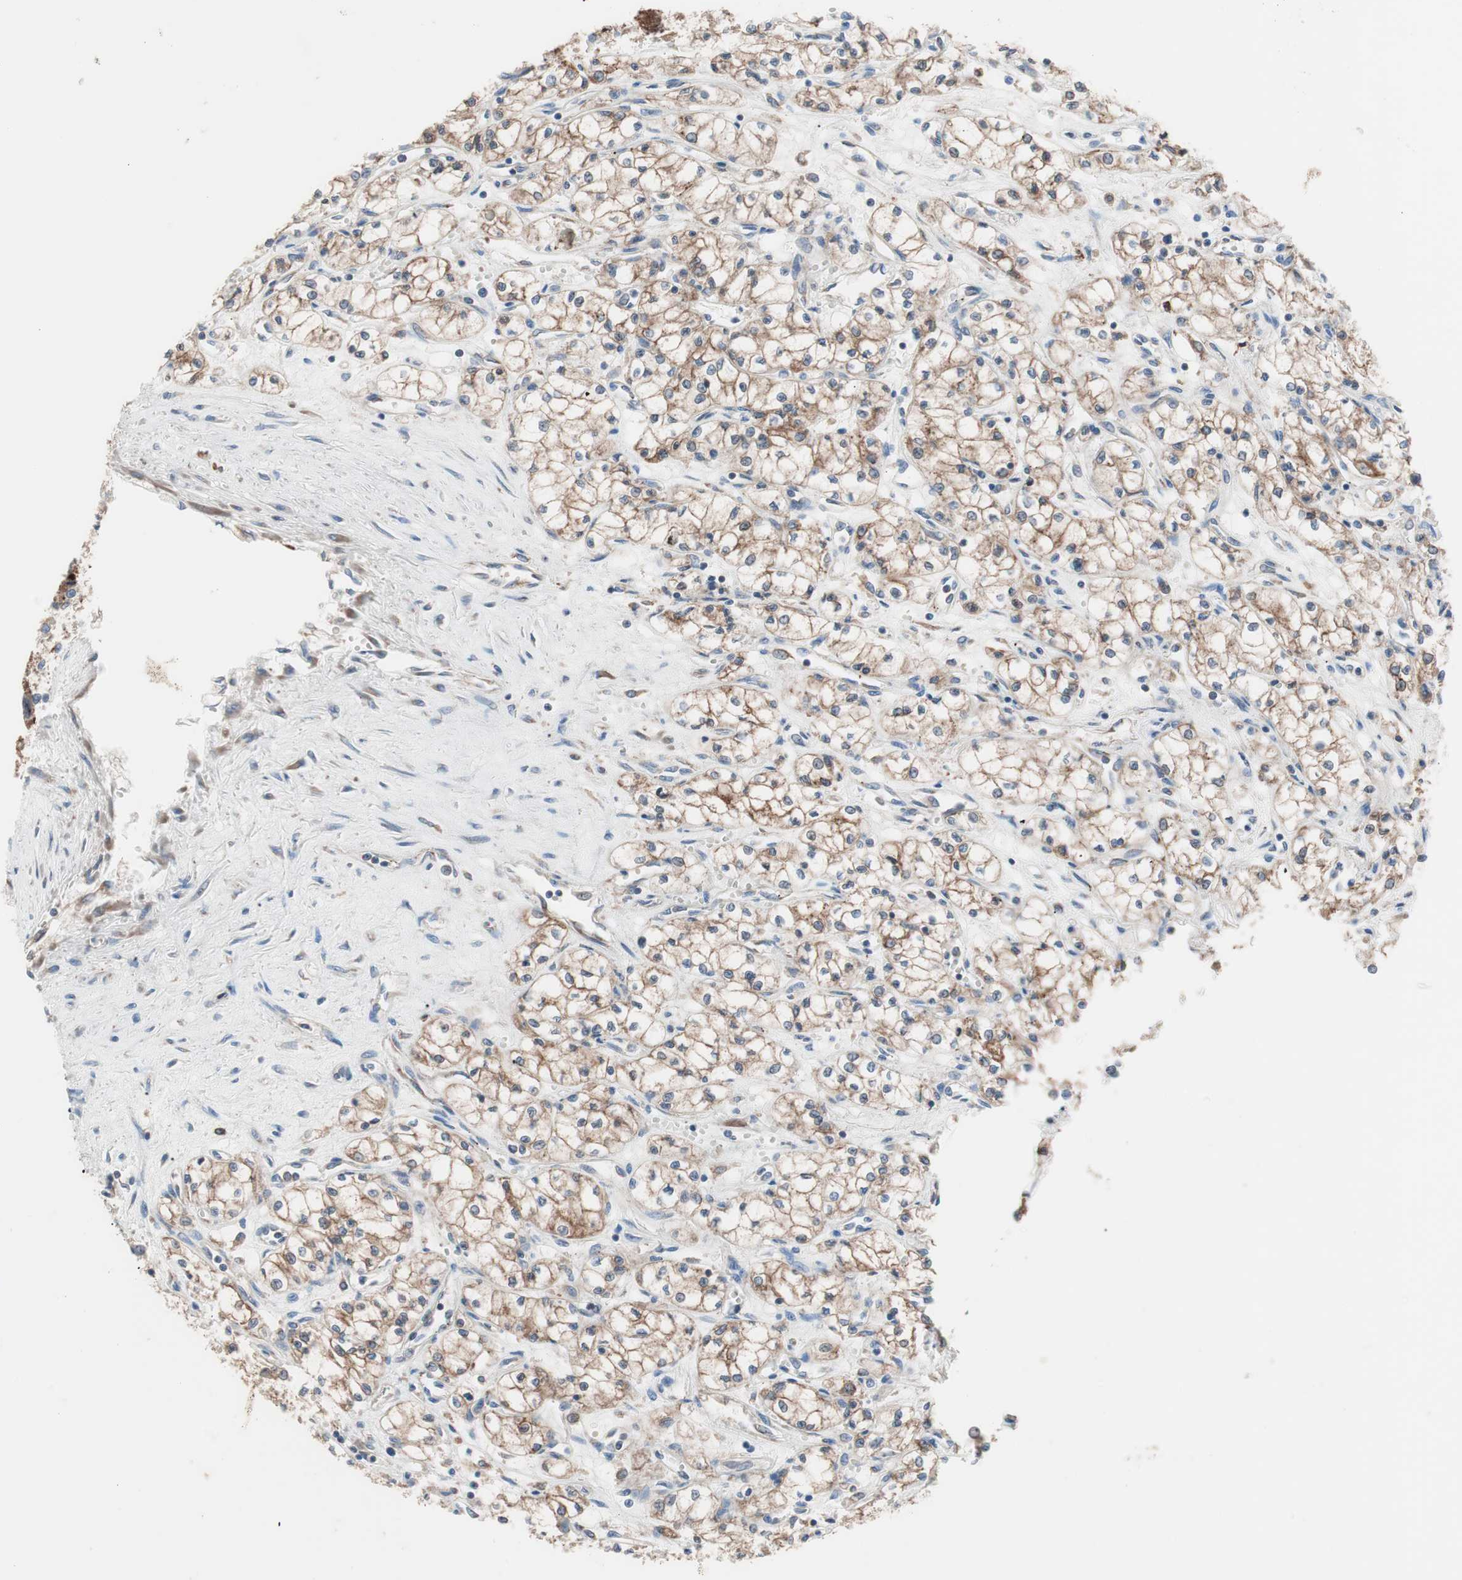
{"staining": {"intensity": "moderate", "quantity": ">75%", "location": "cytoplasmic/membranous"}, "tissue": "renal cancer", "cell_type": "Tumor cells", "image_type": "cancer", "snomed": [{"axis": "morphology", "description": "Normal tissue, NOS"}, {"axis": "morphology", "description": "Adenocarcinoma, NOS"}, {"axis": "topography", "description": "Kidney"}], "caption": "Adenocarcinoma (renal) stained with DAB immunohistochemistry (IHC) reveals medium levels of moderate cytoplasmic/membranous expression in approximately >75% of tumor cells.", "gene": "SLC27A4", "patient": {"sex": "male", "age": 59}}